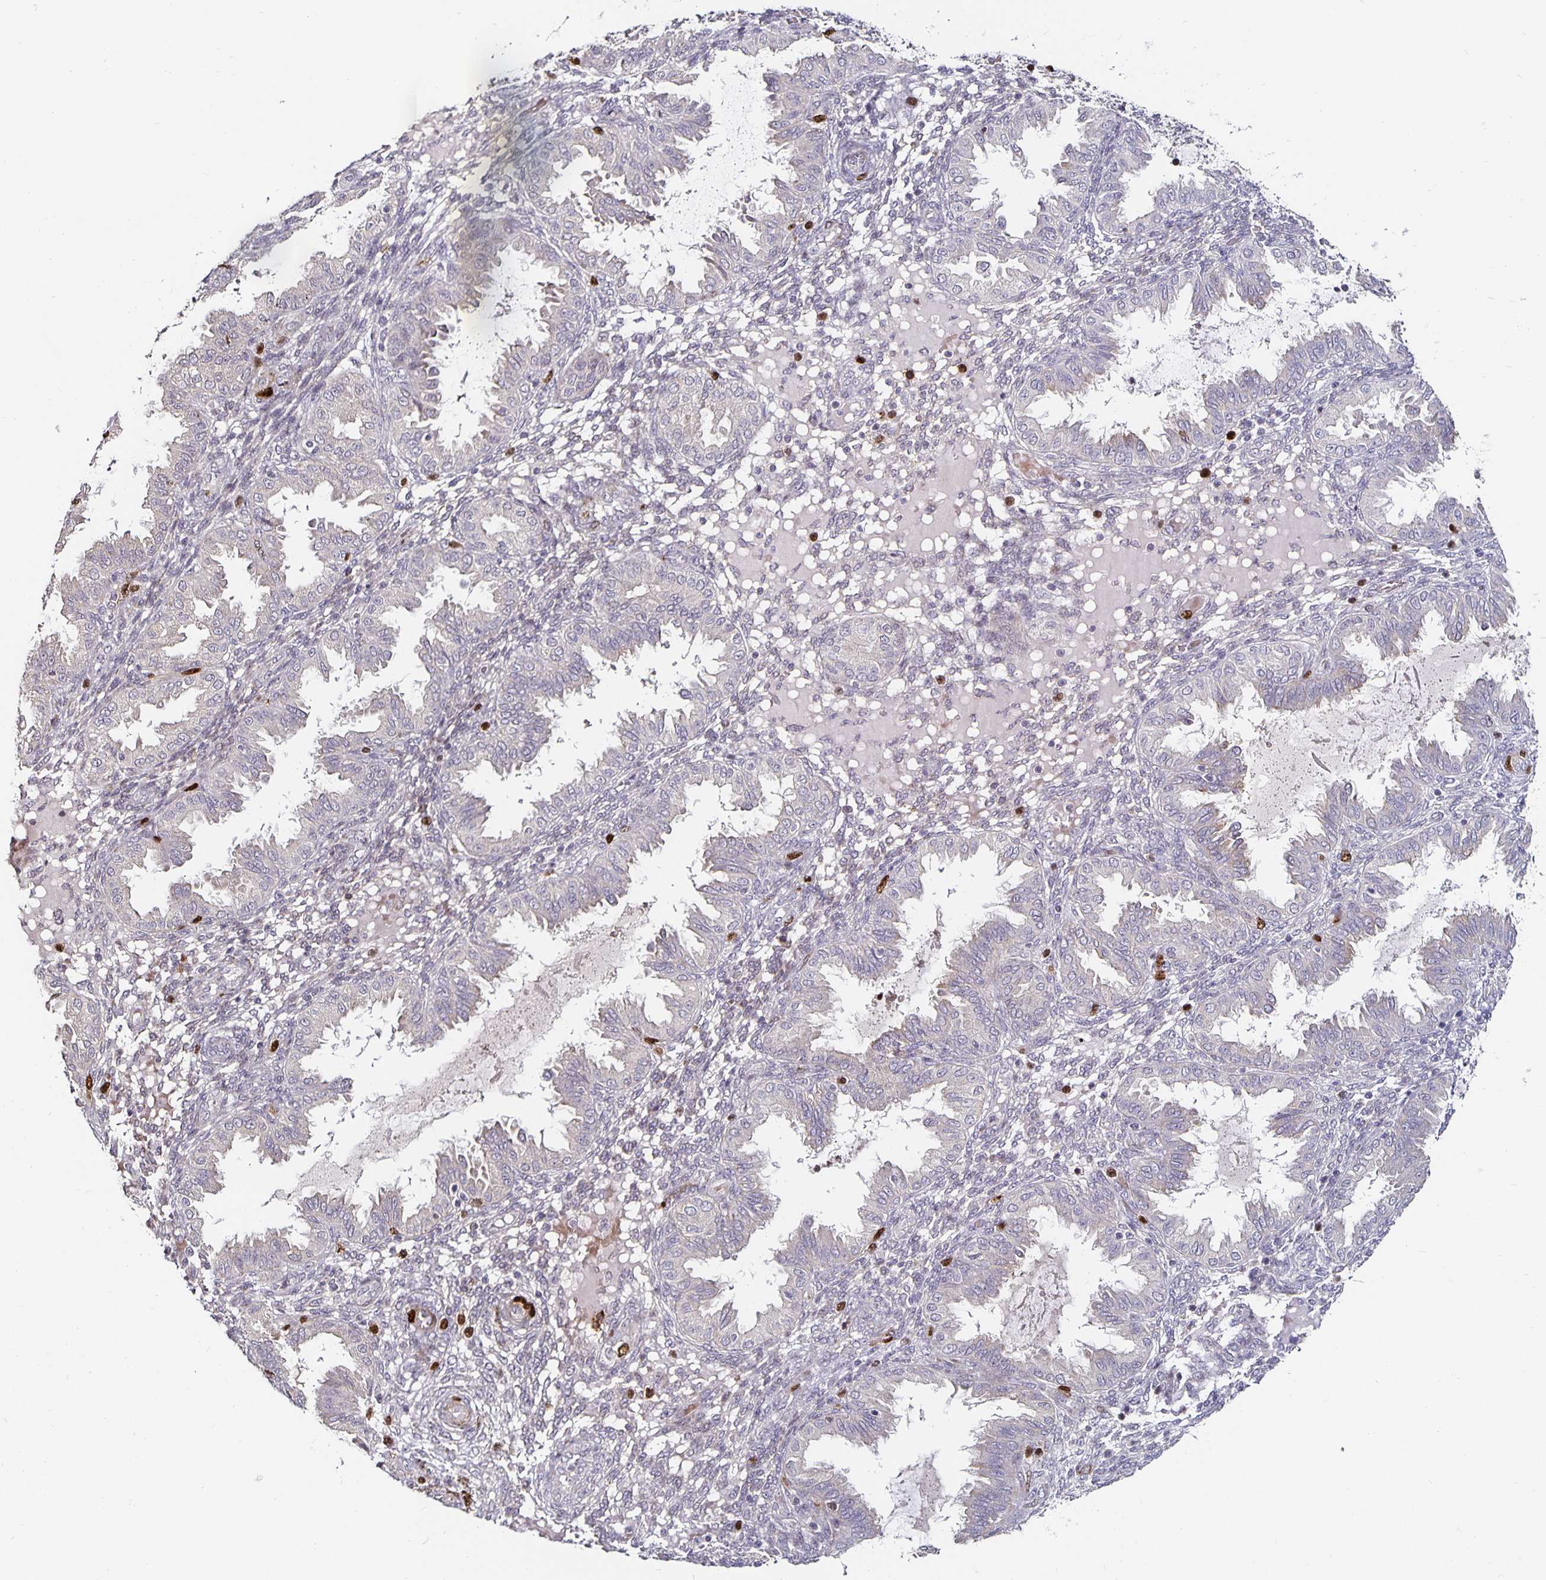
{"staining": {"intensity": "strong", "quantity": "<25%", "location": "nuclear"}, "tissue": "endometrium", "cell_type": "Cells in endometrial stroma", "image_type": "normal", "snomed": [{"axis": "morphology", "description": "Normal tissue, NOS"}, {"axis": "topography", "description": "Endometrium"}], "caption": "Benign endometrium was stained to show a protein in brown. There is medium levels of strong nuclear staining in approximately <25% of cells in endometrial stroma.", "gene": "ANLN", "patient": {"sex": "female", "age": 33}}